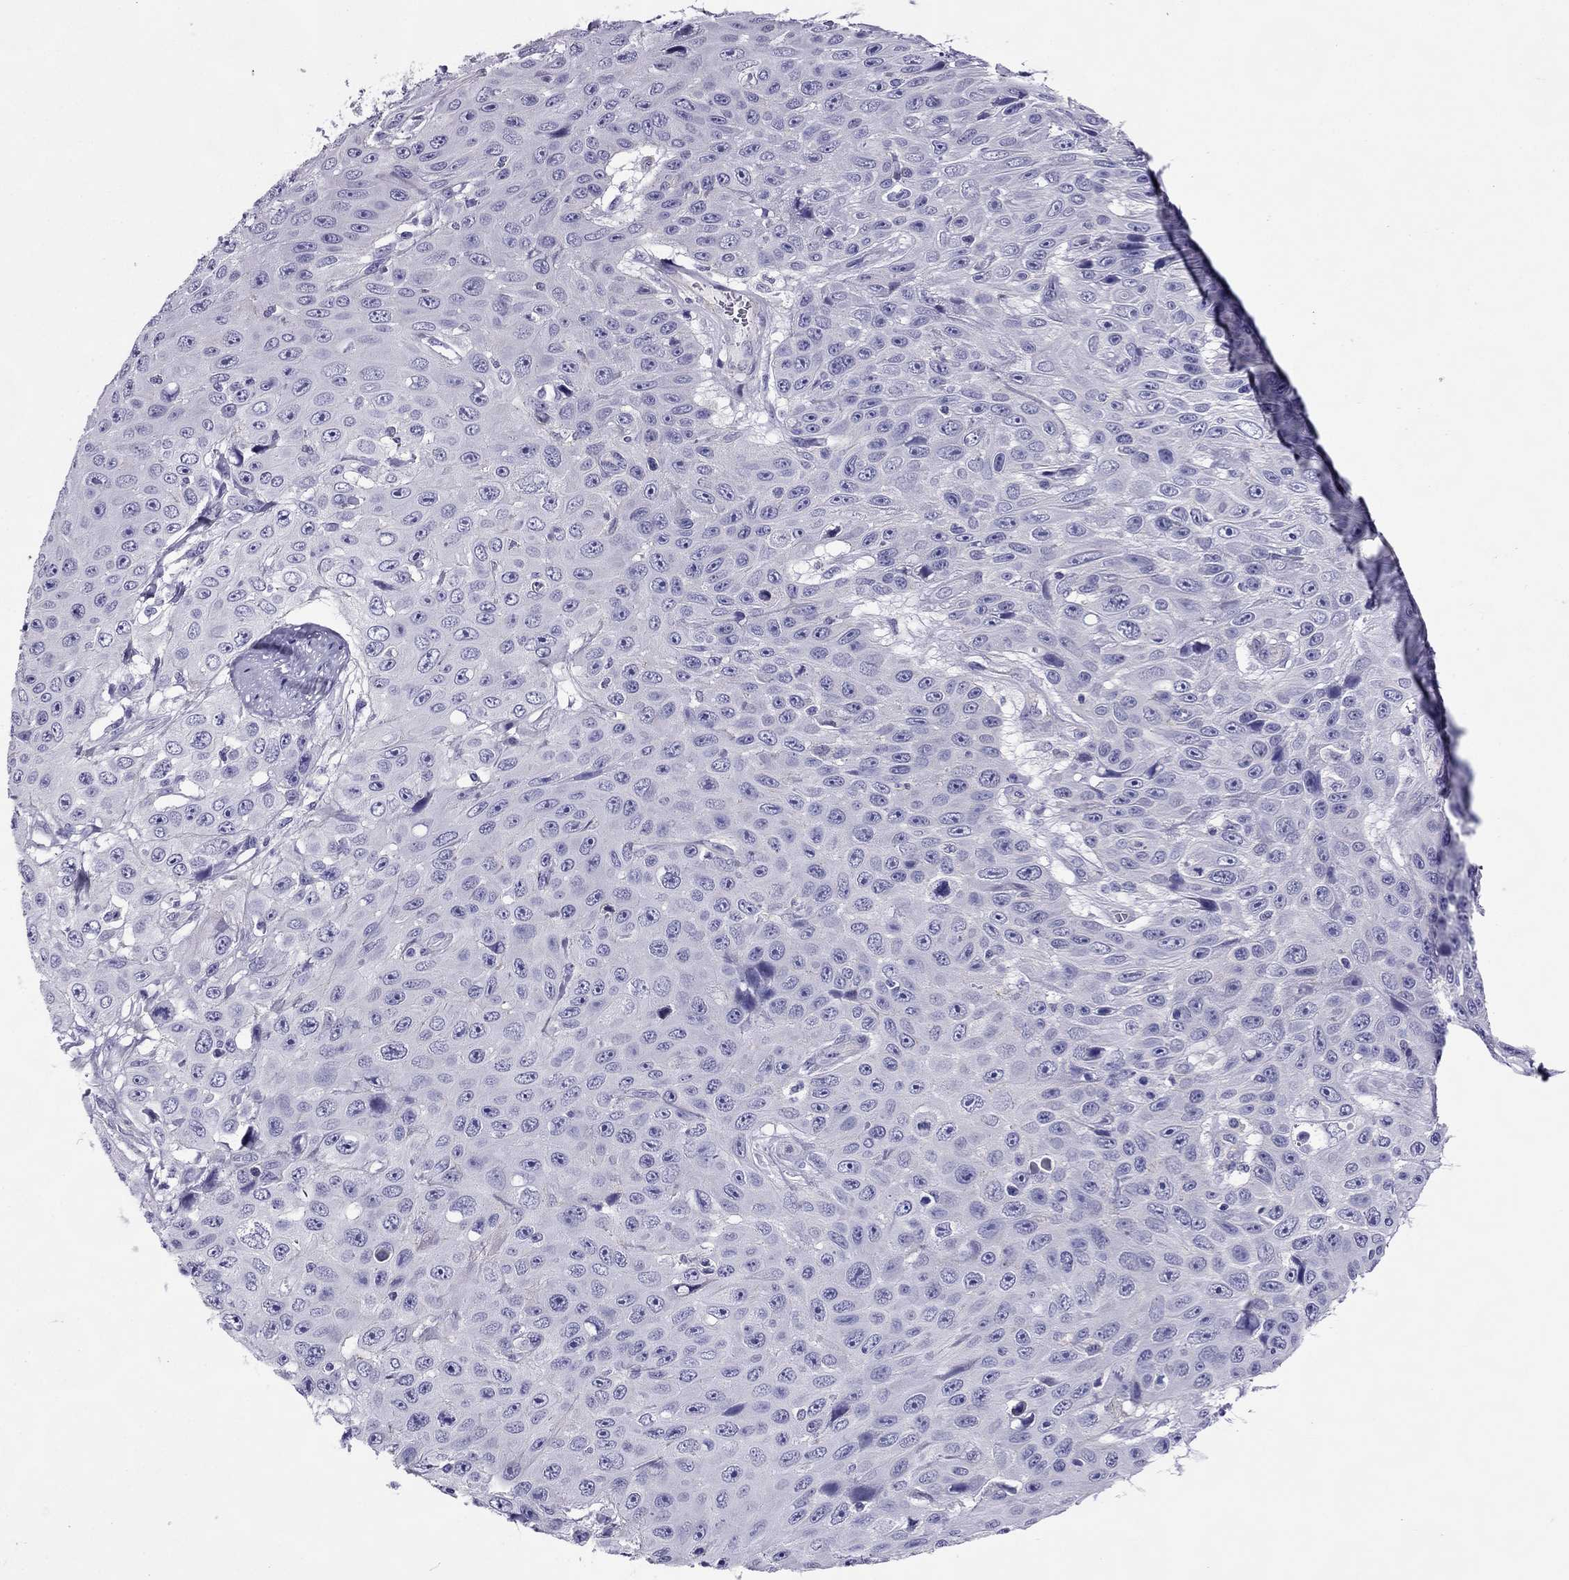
{"staining": {"intensity": "negative", "quantity": "none", "location": "none"}, "tissue": "skin cancer", "cell_type": "Tumor cells", "image_type": "cancer", "snomed": [{"axis": "morphology", "description": "Squamous cell carcinoma, NOS"}, {"axis": "topography", "description": "Skin"}], "caption": "This is an IHC histopathology image of skin squamous cell carcinoma. There is no positivity in tumor cells.", "gene": "MYL11", "patient": {"sex": "male", "age": 82}}